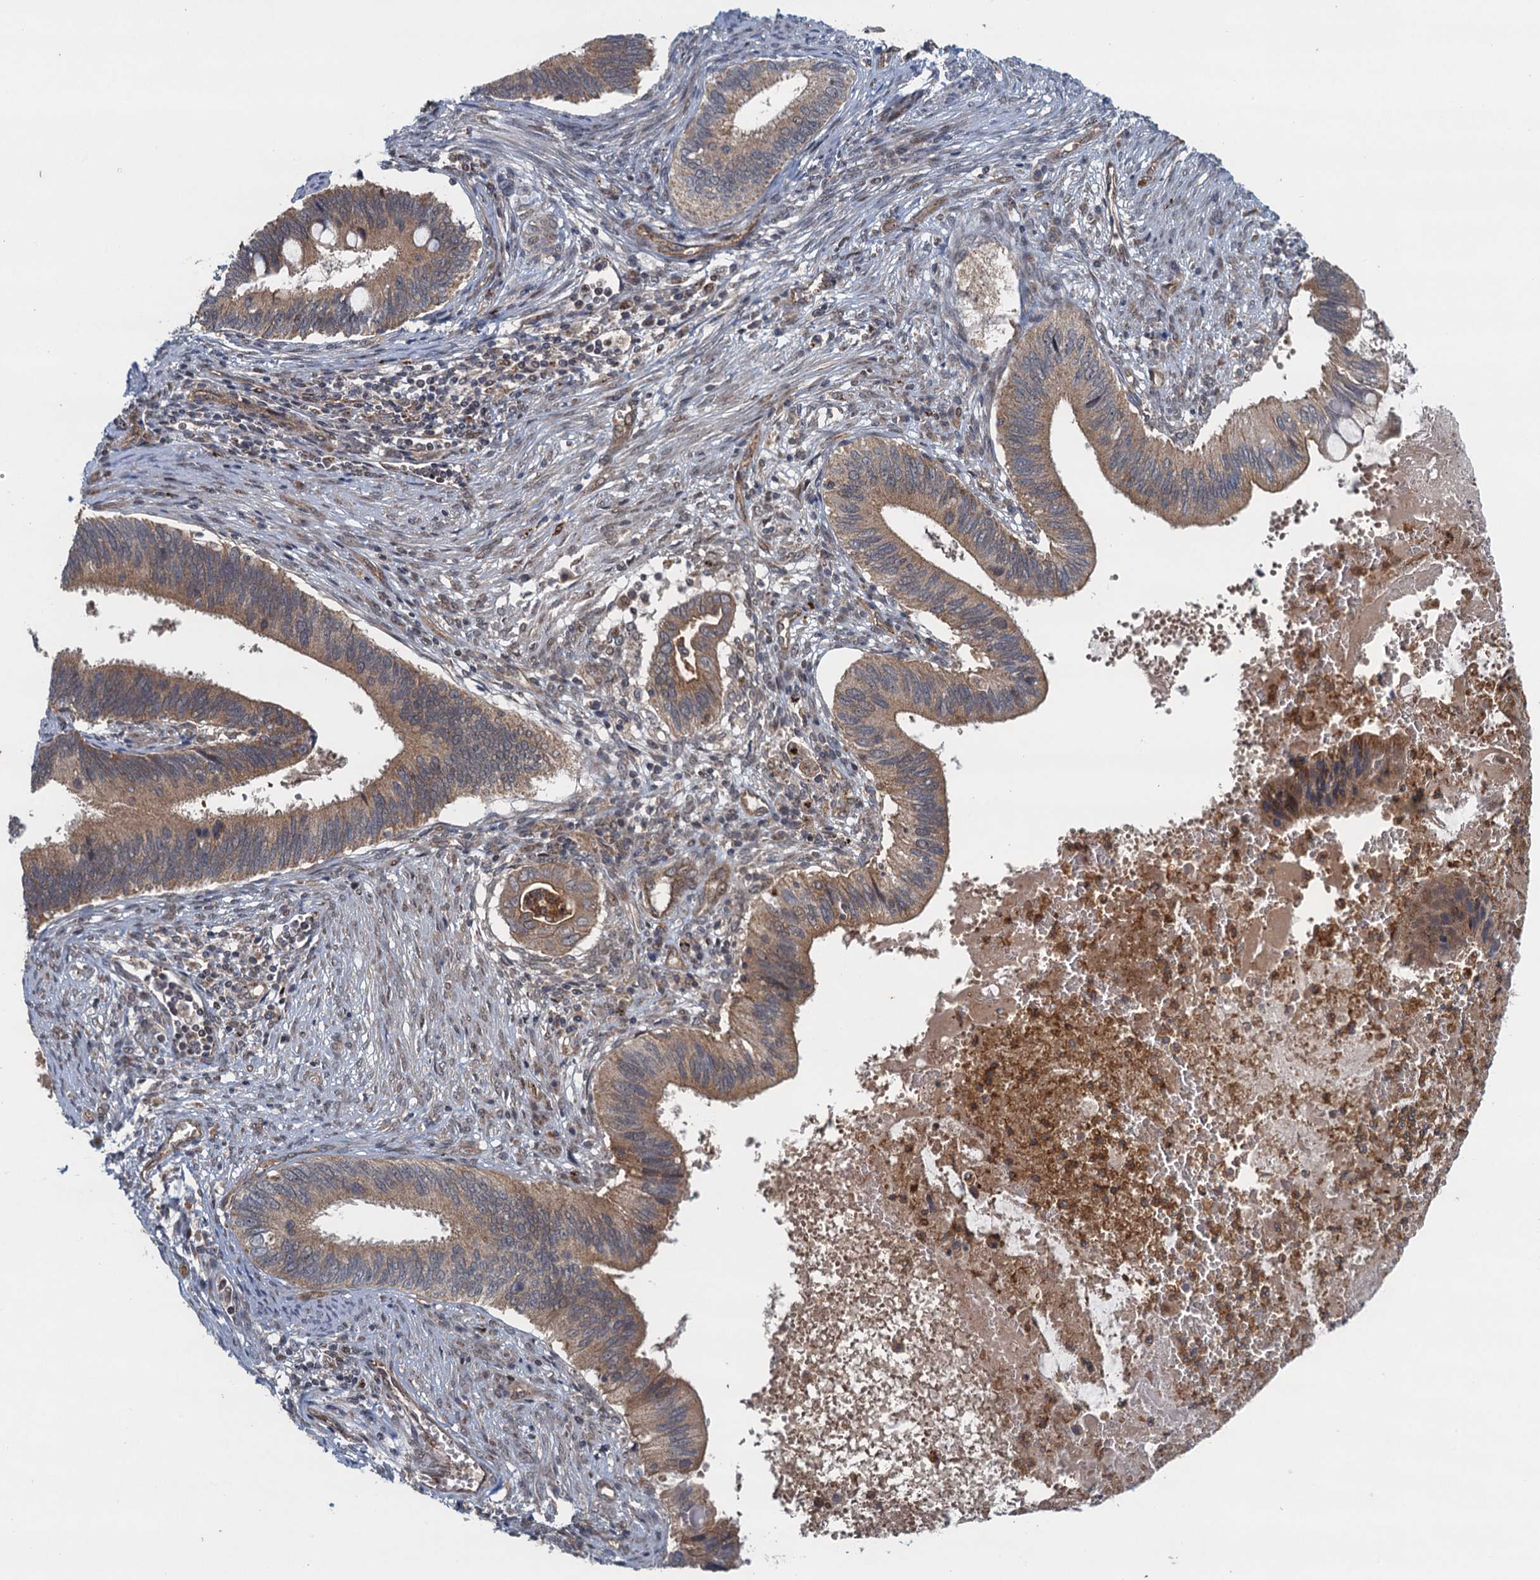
{"staining": {"intensity": "moderate", "quantity": ">75%", "location": "cytoplasmic/membranous"}, "tissue": "cervical cancer", "cell_type": "Tumor cells", "image_type": "cancer", "snomed": [{"axis": "morphology", "description": "Adenocarcinoma, NOS"}, {"axis": "topography", "description": "Cervix"}], "caption": "Protein analysis of cervical cancer (adenocarcinoma) tissue shows moderate cytoplasmic/membranous positivity in about >75% of tumor cells.", "gene": "NLRP10", "patient": {"sex": "female", "age": 42}}